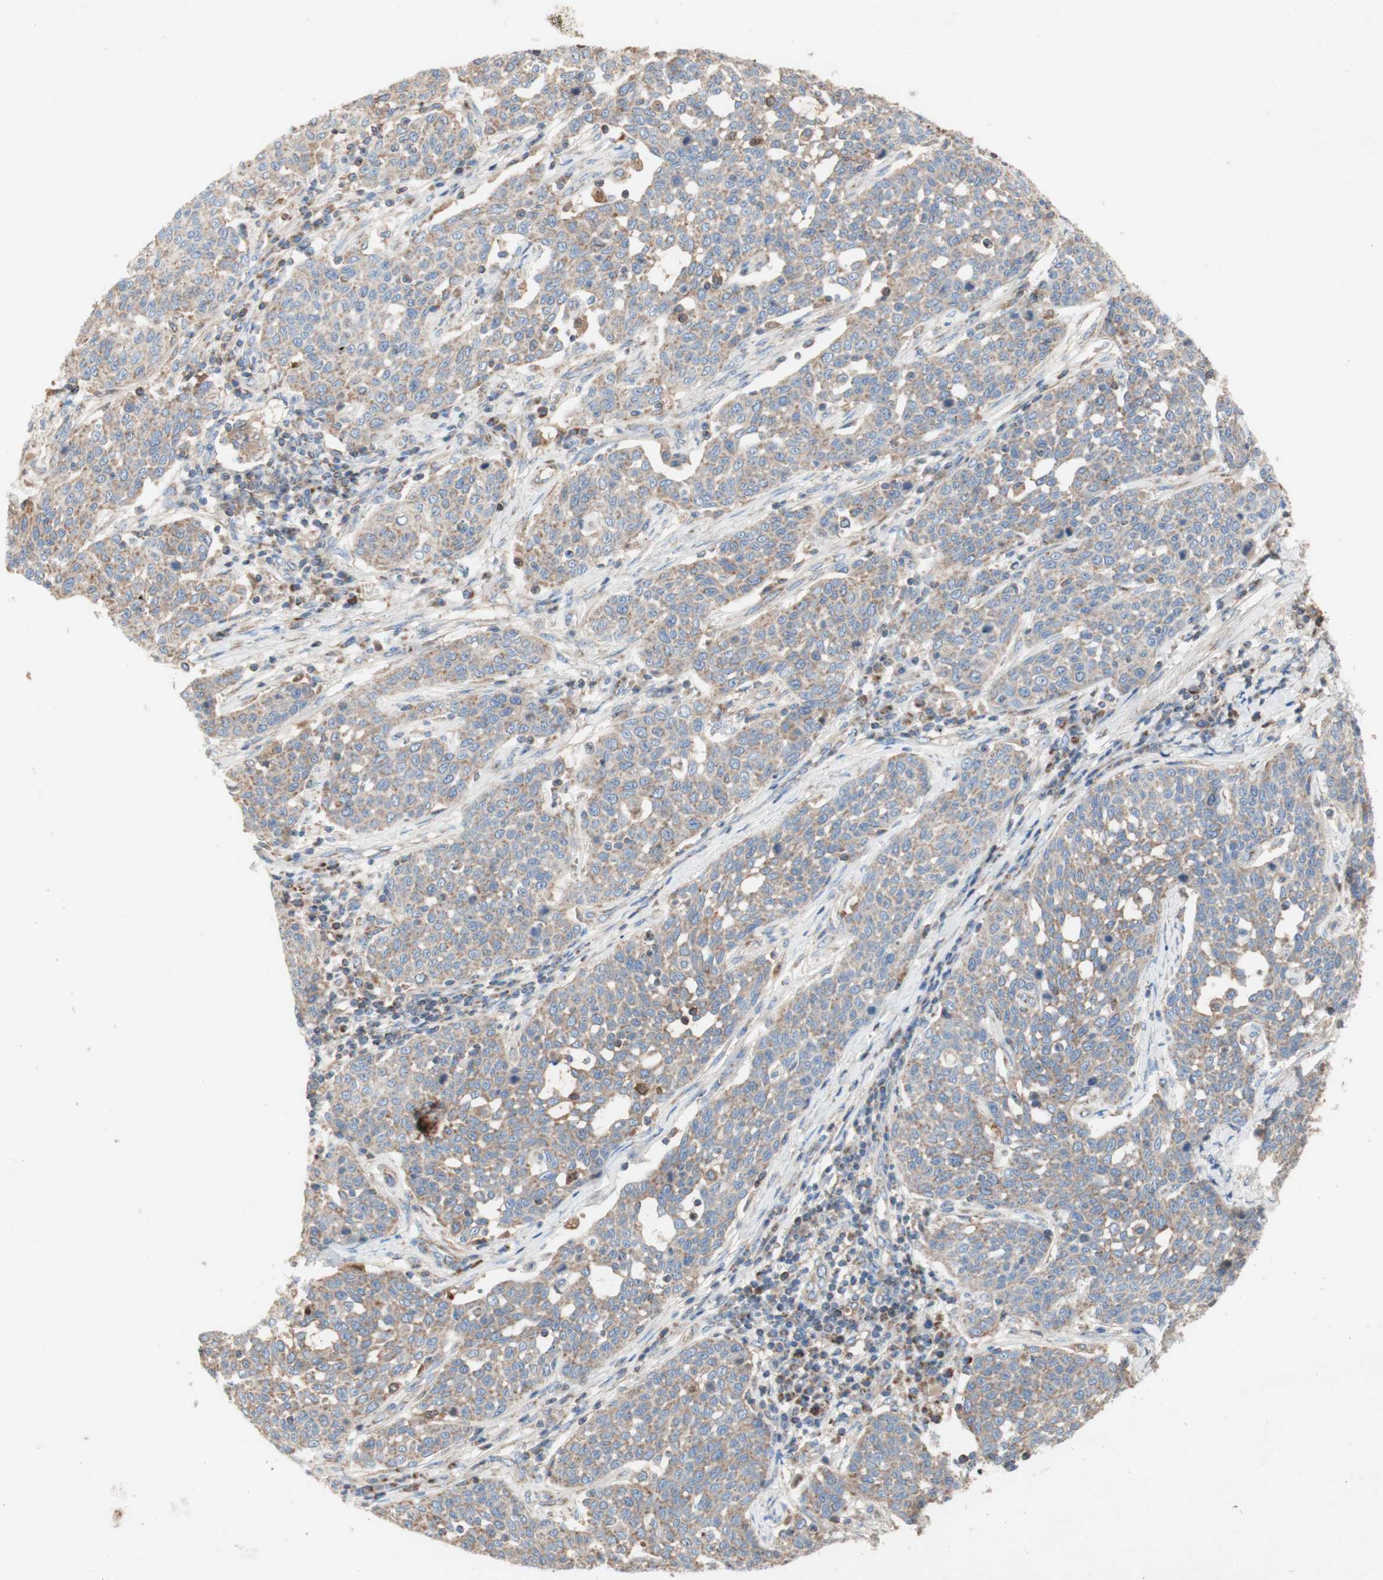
{"staining": {"intensity": "weak", "quantity": ">75%", "location": "cytoplasmic/membranous"}, "tissue": "cervical cancer", "cell_type": "Tumor cells", "image_type": "cancer", "snomed": [{"axis": "morphology", "description": "Squamous cell carcinoma, NOS"}, {"axis": "topography", "description": "Cervix"}], "caption": "Protein staining displays weak cytoplasmic/membranous expression in approximately >75% of tumor cells in cervical squamous cell carcinoma.", "gene": "SDHB", "patient": {"sex": "female", "age": 34}}